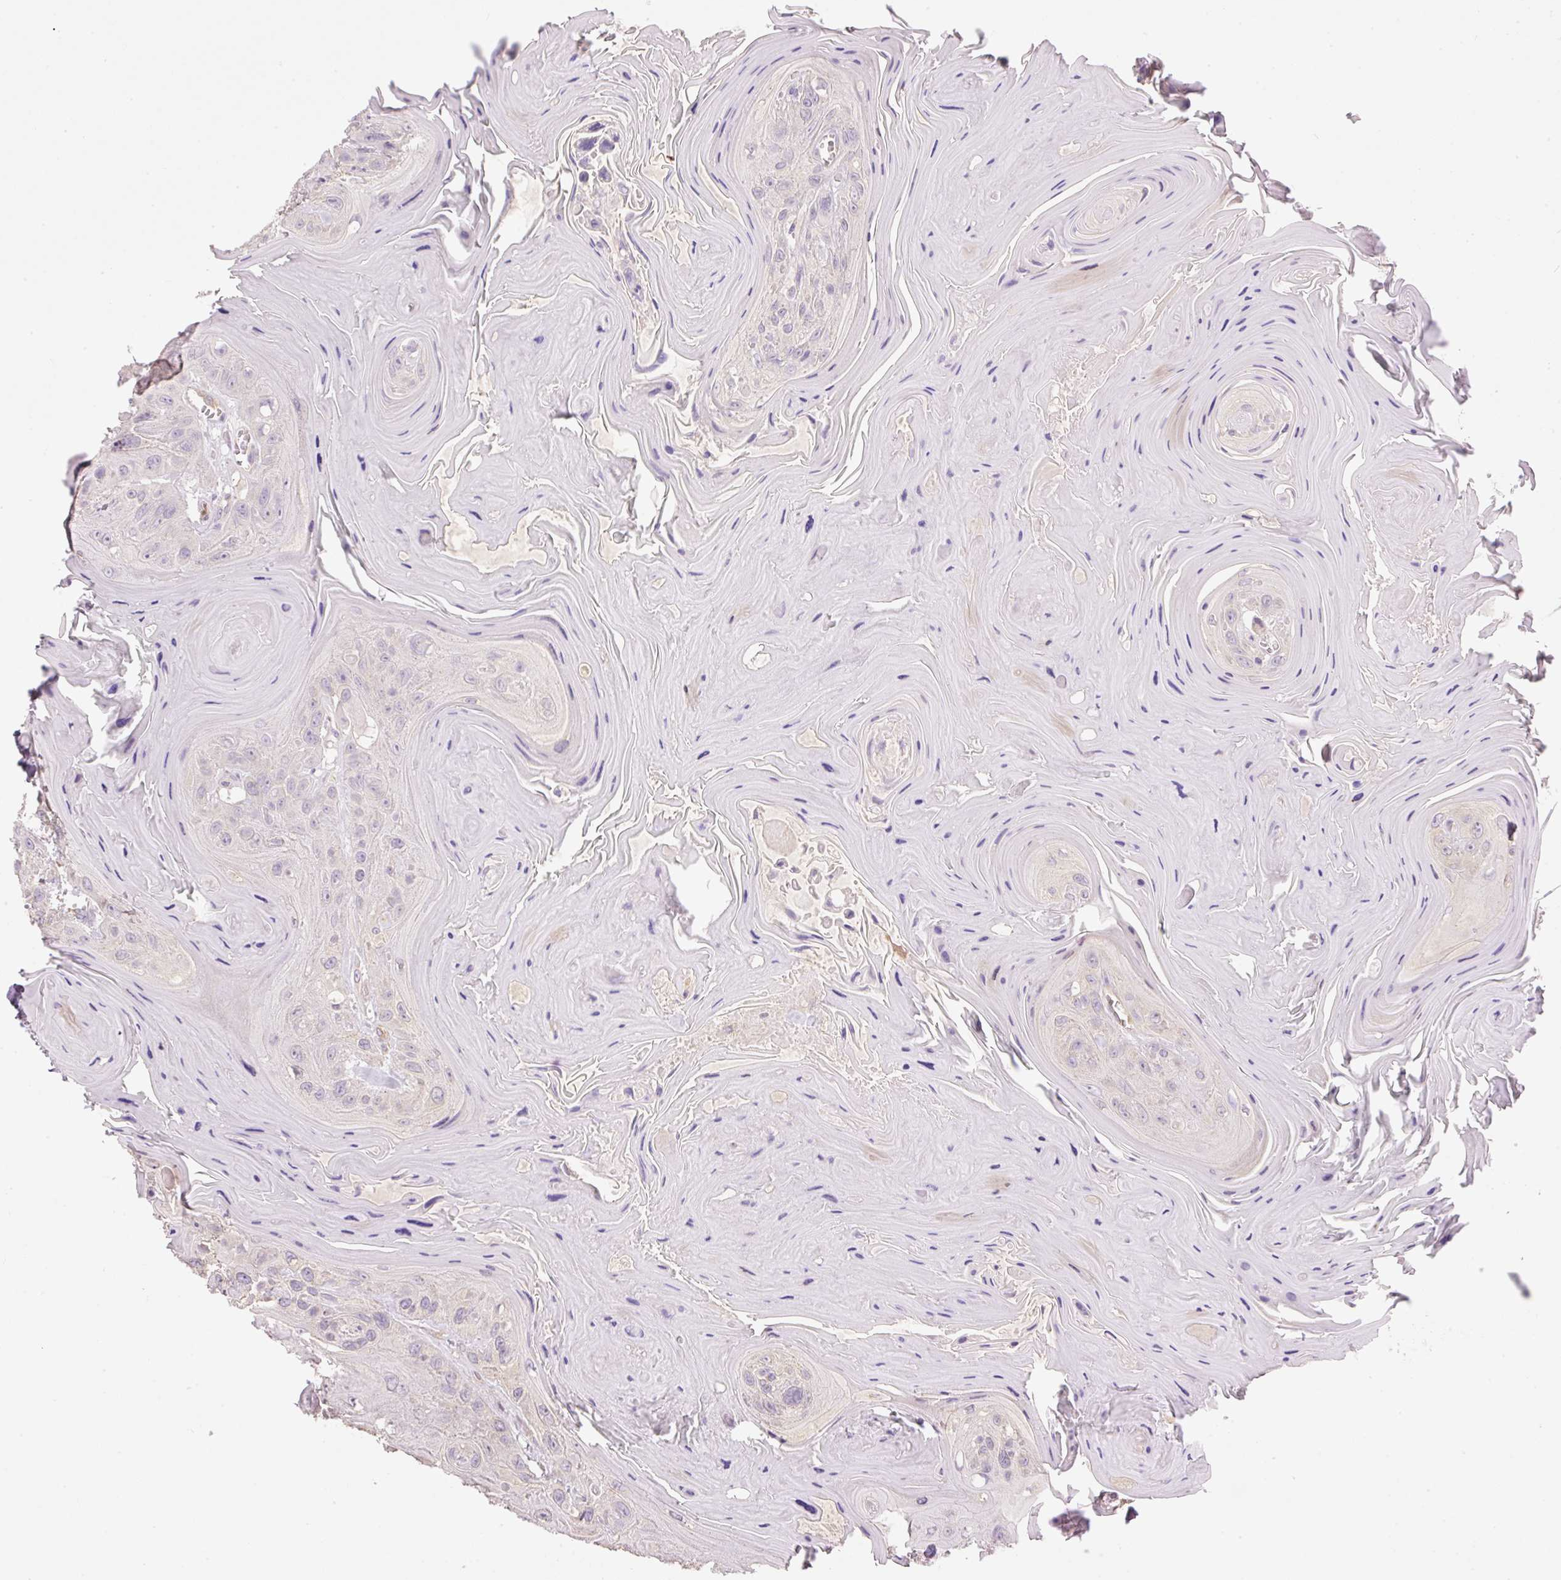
{"staining": {"intensity": "negative", "quantity": "none", "location": "none"}, "tissue": "head and neck cancer", "cell_type": "Tumor cells", "image_type": "cancer", "snomed": [{"axis": "morphology", "description": "Squamous cell carcinoma, NOS"}, {"axis": "topography", "description": "Head-Neck"}], "caption": "Immunohistochemical staining of human head and neck cancer exhibits no significant expression in tumor cells.", "gene": "PNPLA5", "patient": {"sex": "female", "age": 59}}